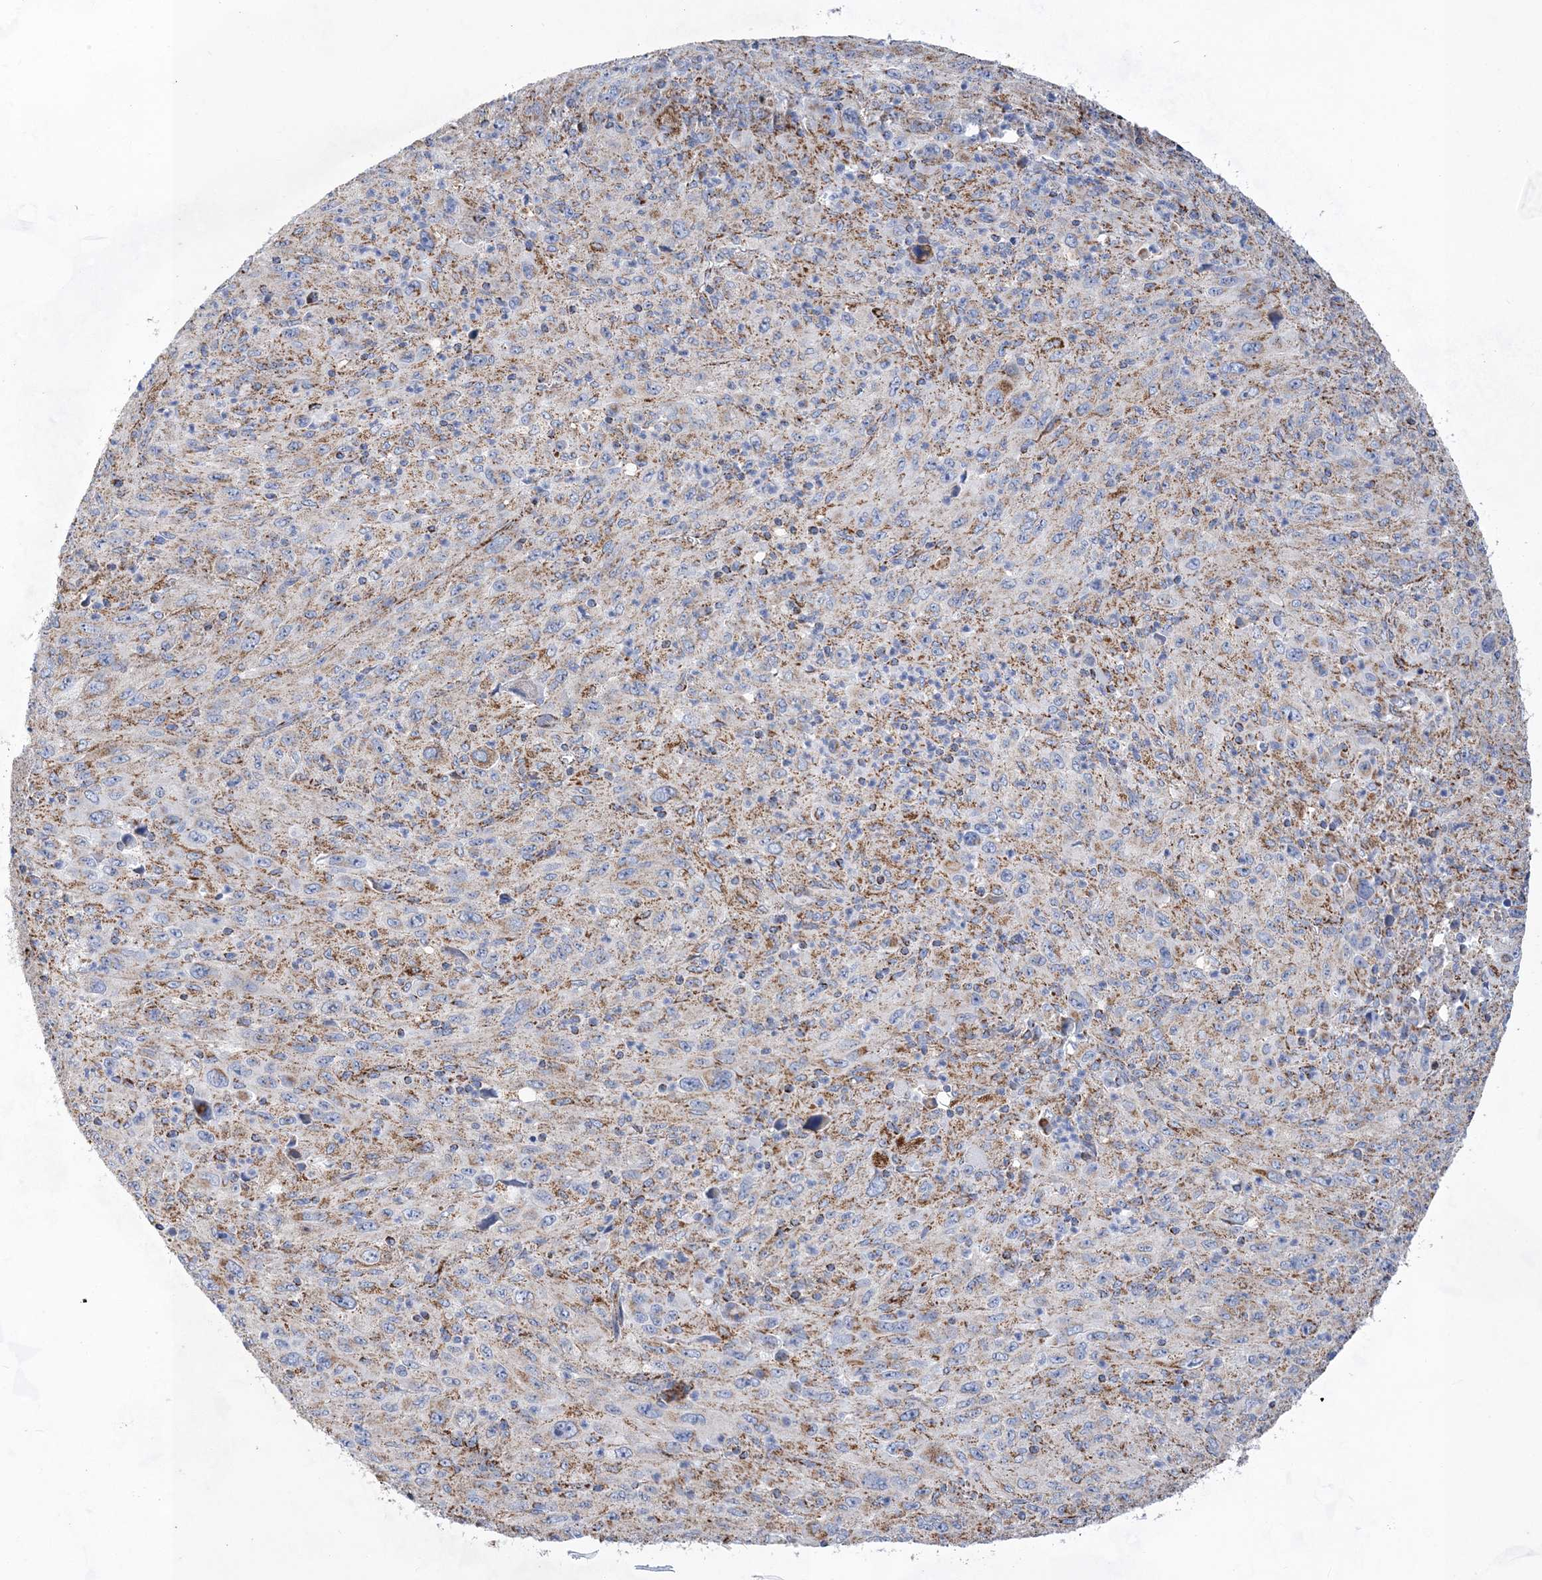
{"staining": {"intensity": "moderate", "quantity": "25%-75%", "location": "cytoplasmic/membranous"}, "tissue": "melanoma", "cell_type": "Tumor cells", "image_type": "cancer", "snomed": [{"axis": "morphology", "description": "Malignant melanoma, Metastatic site"}, {"axis": "topography", "description": "Skin"}], "caption": "Tumor cells show medium levels of moderate cytoplasmic/membranous expression in approximately 25%-75% of cells in human melanoma. (DAB (3,3'-diaminobenzidine) IHC, brown staining for protein, blue staining for nuclei).", "gene": "ACOT9", "patient": {"sex": "female", "age": 56}}